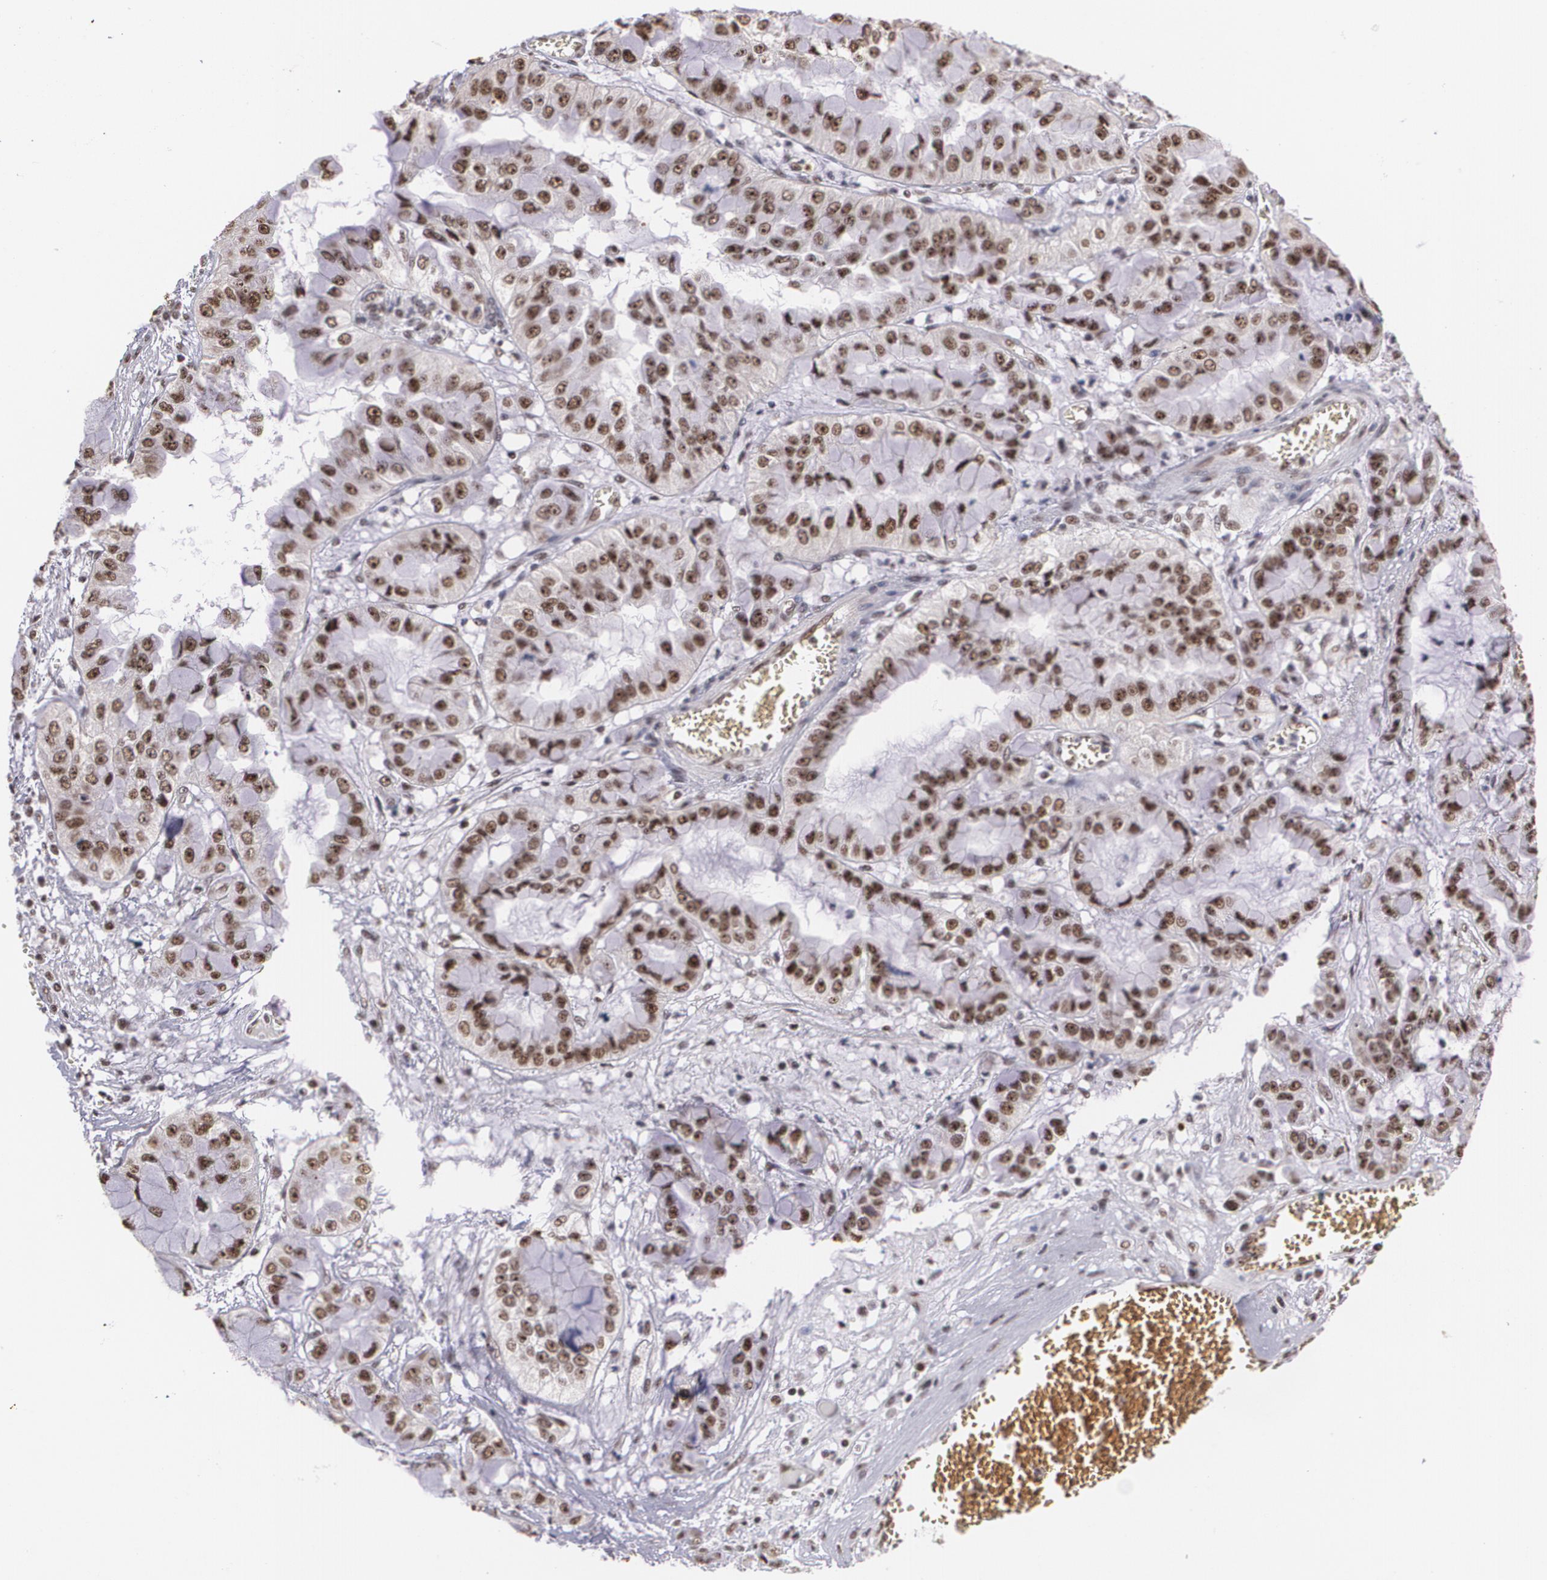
{"staining": {"intensity": "moderate", "quantity": ">75%", "location": "cytoplasmic/membranous,nuclear"}, "tissue": "liver cancer", "cell_type": "Tumor cells", "image_type": "cancer", "snomed": [{"axis": "morphology", "description": "Cholangiocarcinoma"}, {"axis": "topography", "description": "Liver"}], "caption": "Immunohistochemistry histopathology image of neoplastic tissue: liver cholangiocarcinoma stained using IHC reveals medium levels of moderate protein expression localized specifically in the cytoplasmic/membranous and nuclear of tumor cells, appearing as a cytoplasmic/membranous and nuclear brown color.", "gene": "C6orf15", "patient": {"sex": "female", "age": 79}}